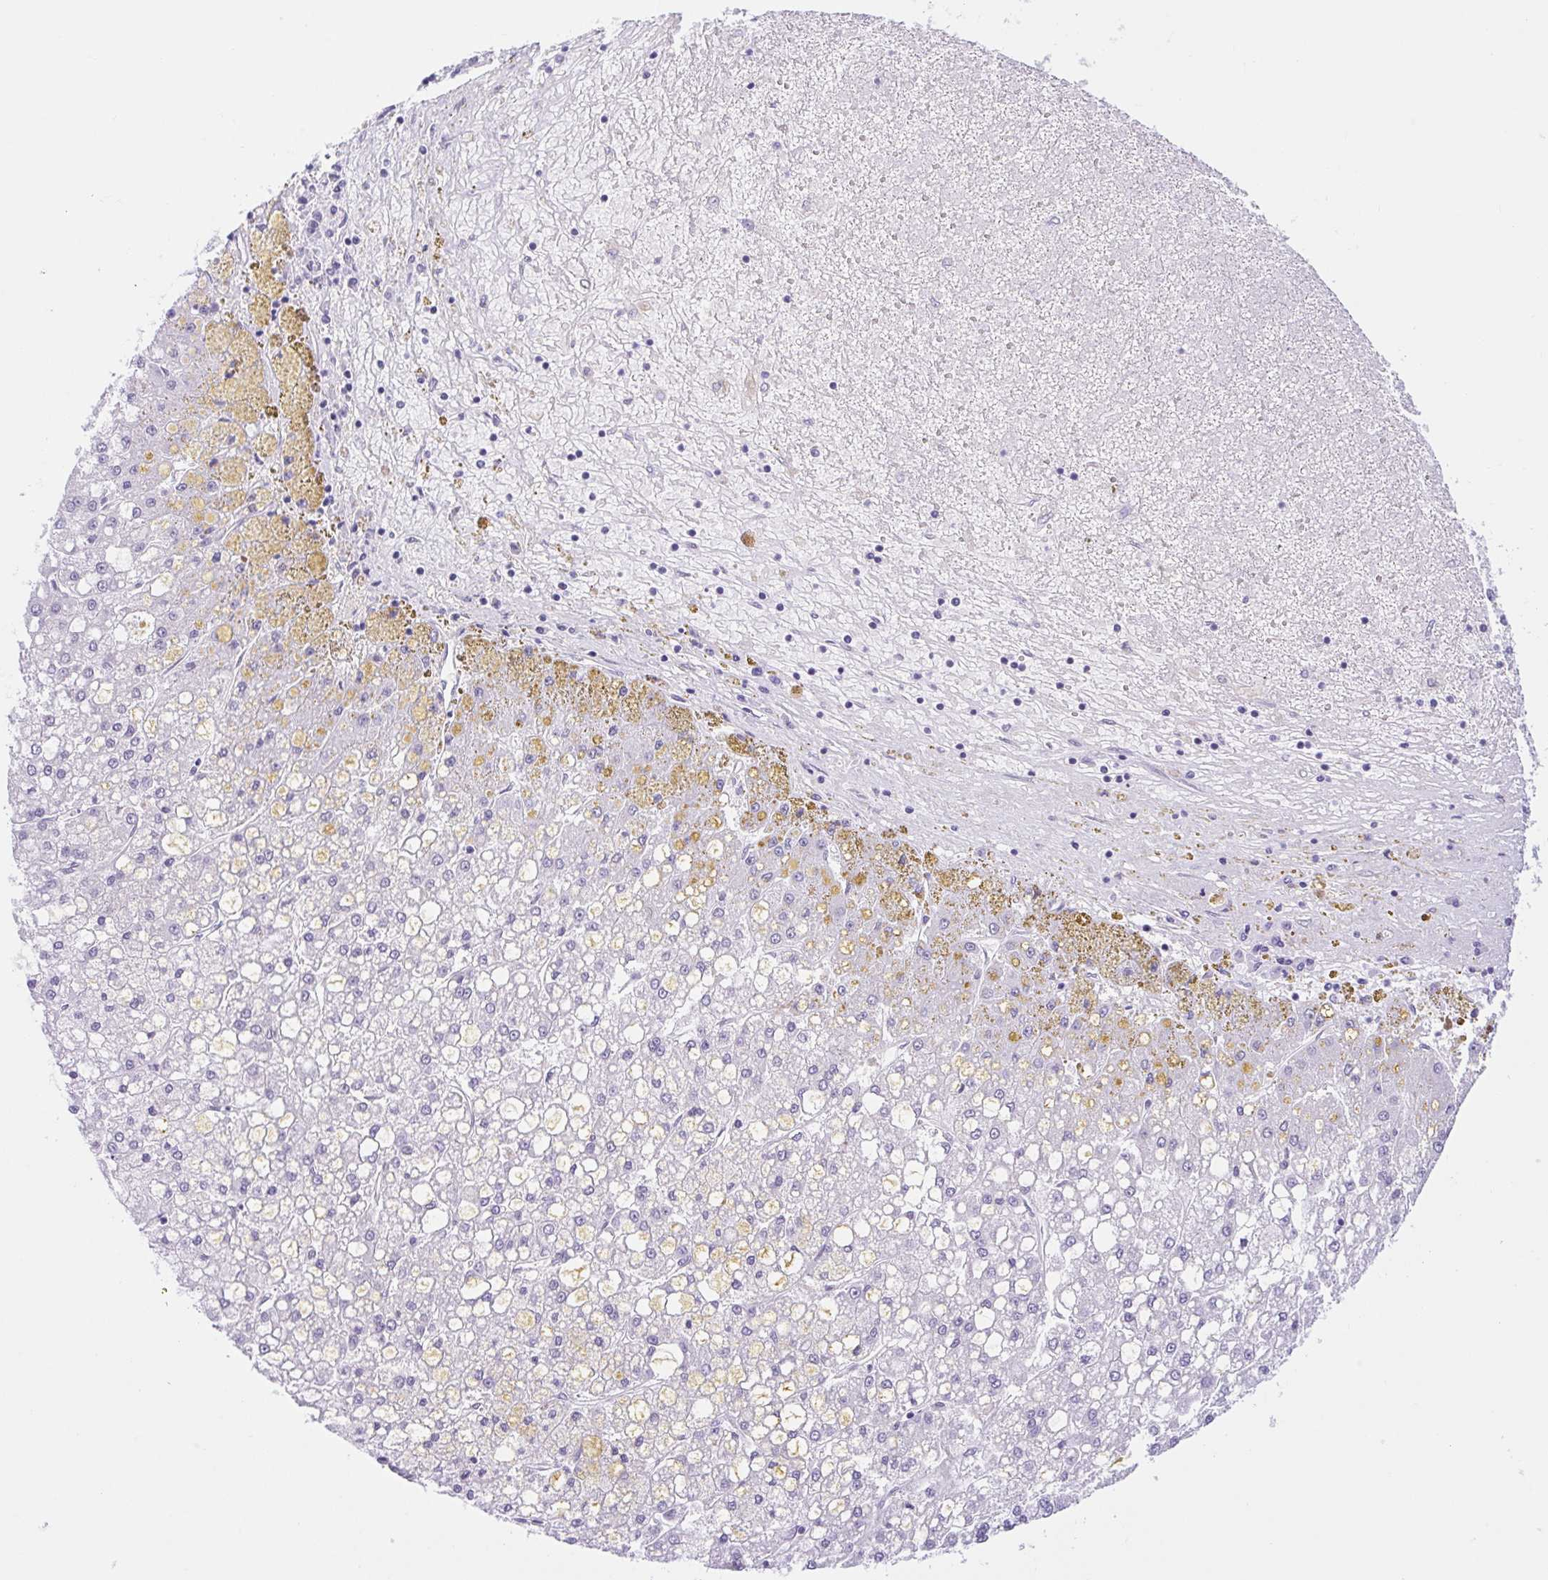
{"staining": {"intensity": "negative", "quantity": "none", "location": "none"}, "tissue": "liver cancer", "cell_type": "Tumor cells", "image_type": "cancer", "snomed": [{"axis": "morphology", "description": "Carcinoma, Hepatocellular, NOS"}, {"axis": "topography", "description": "Liver"}], "caption": "Immunohistochemistry (IHC) of human liver cancer (hepatocellular carcinoma) reveals no expression in tumor cells.", "gene": "CAND1", "patient": {"sex": "male", "age": 67}}